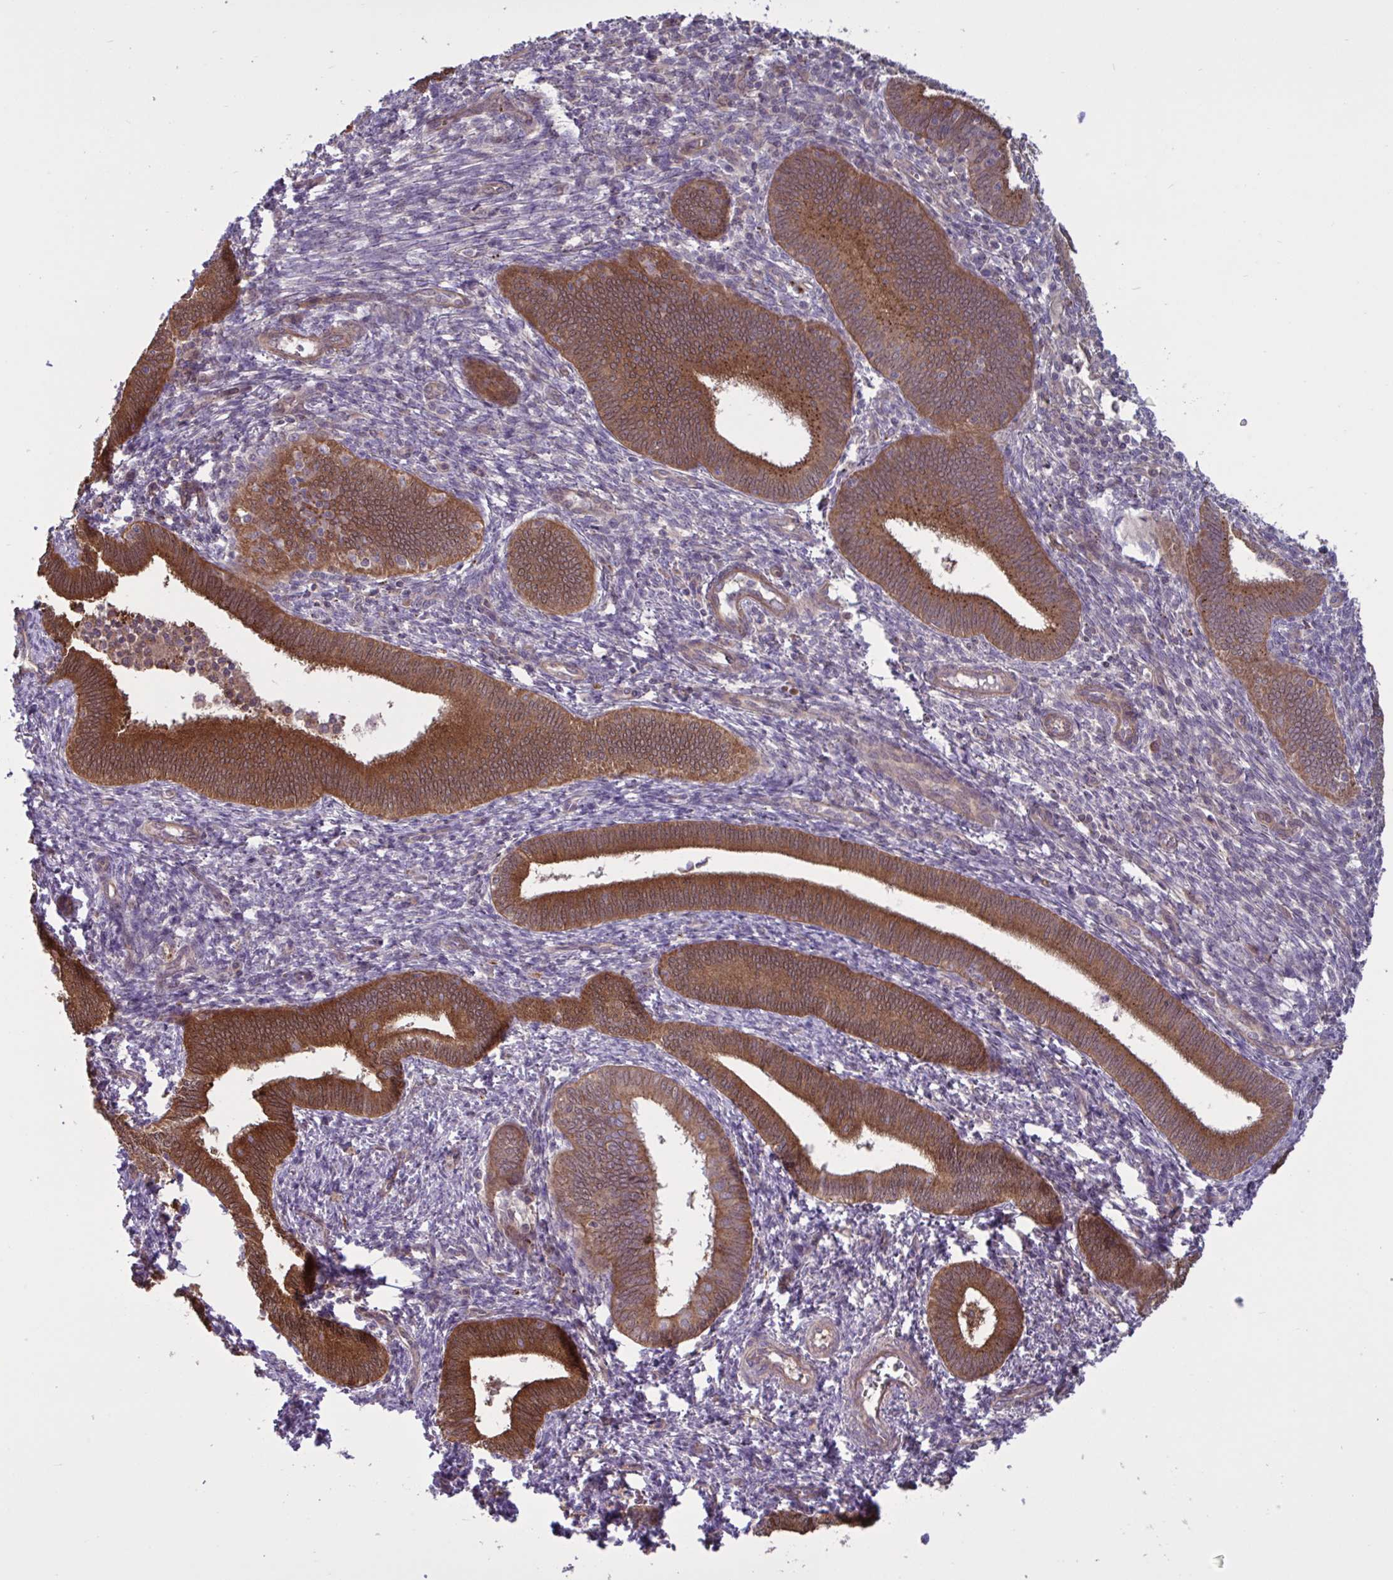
{"staining": {"intensity": "weak", "quantity": "25%-75%", "location": "cytoplasmic/membranous"}, "tissue": "endometrium", "cell_type": "Cells in endometrial stroma", "image_type": "normal", "snomed": [{"axis": "morphology", "description": "Normal tissue, NOS"}, {"axis": "topography", "description": "Endometrium"}], "caption": "Endometrium stained for a protein (brown) shows weak cytoplasmic/membranous positive expression in approximately 25%-75% of cells in endometrial stroma.", "gene": "GLTP", "patient": {"sex": "female", "age": 41}}